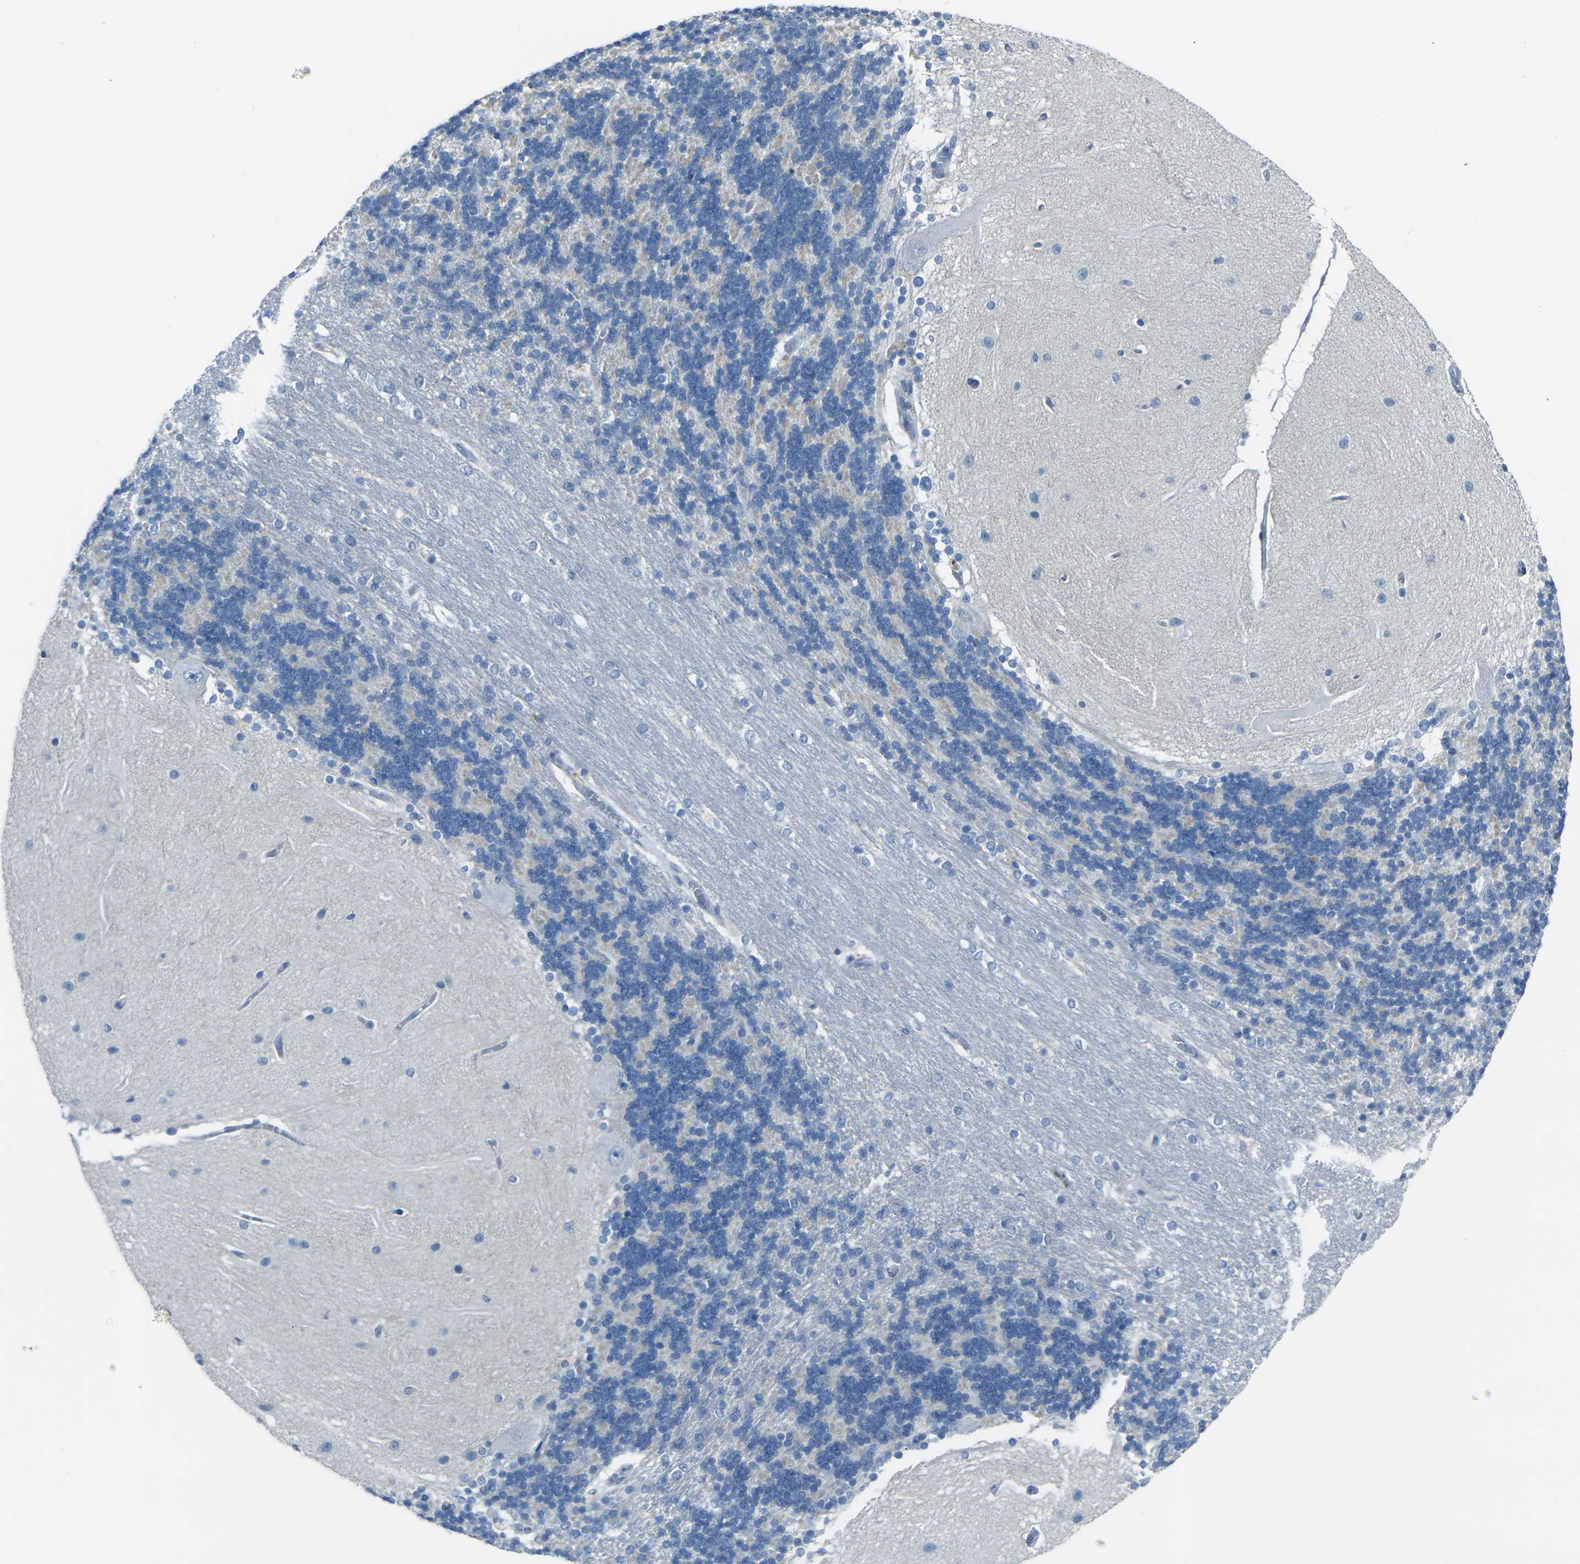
{"staining": {"intensity": "negative", "quantity": "none", "location": "none"}, "tissue": "cerebellum", "cell_type": "Cells in granular layer", "image_type": "normal", "snomed": [{"axis": "morphology", "description": "Normal tissue, NOS"}, {"axis": "topography", "description": "Cerebellum"}], "caption": "An image of human cerebellum is negative for staining in cells in granular layer. The staining is performed using DAB (3,3'-diaminobenzidine) brown chromogen with nuclei counter-stained in using hematoxylin.", "gene": "ANKRD46", "patient": {"sex": "female", "age": 54}}